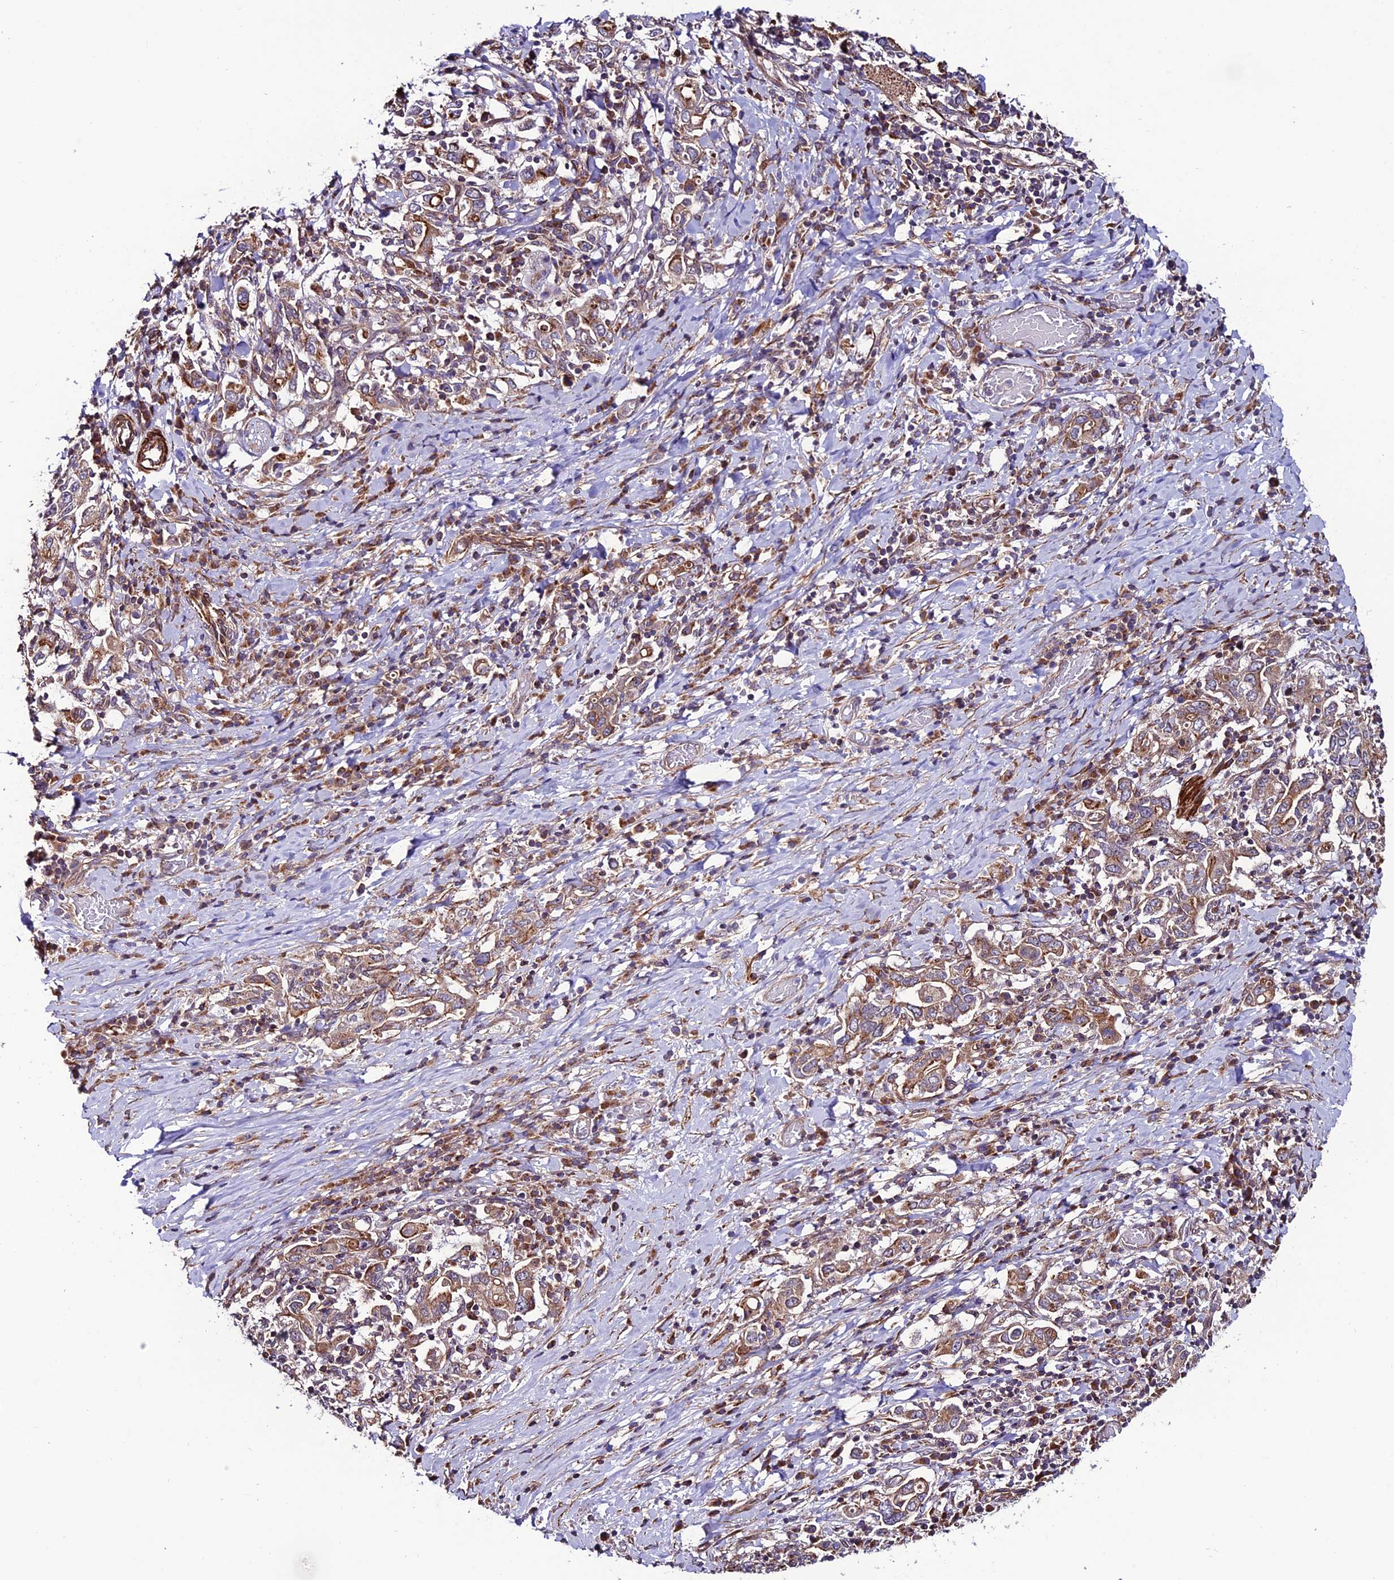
{"staining": {"intensity": "moderate", "quantity": "25%-75%", "location": "cytoplasmic/membranous"}, "tissue": "stomach cancer", "cell_type": "Tumor cells", "image_type": "cancer", "snomed": [{"axis": "morphology", "description": "Adenocarcinoma, NOS"}, {"axis": "topography", "description": "Stomach, upper"}, {"axis": "topography", "description": "Stomach"}], "caption": "A brown stain labels moderate cytoplasmic/membranous expression of a protein in human adenocarcinoma (stomach) tumor cells. Using DAB (3,3'-diaminobenzidine) (brown) and hematoxylin (blue) stains, captured at high magnification using brightfield microscopy.", "gene": "TNIP3", "patient": {"sex": "male", "age": 62}}